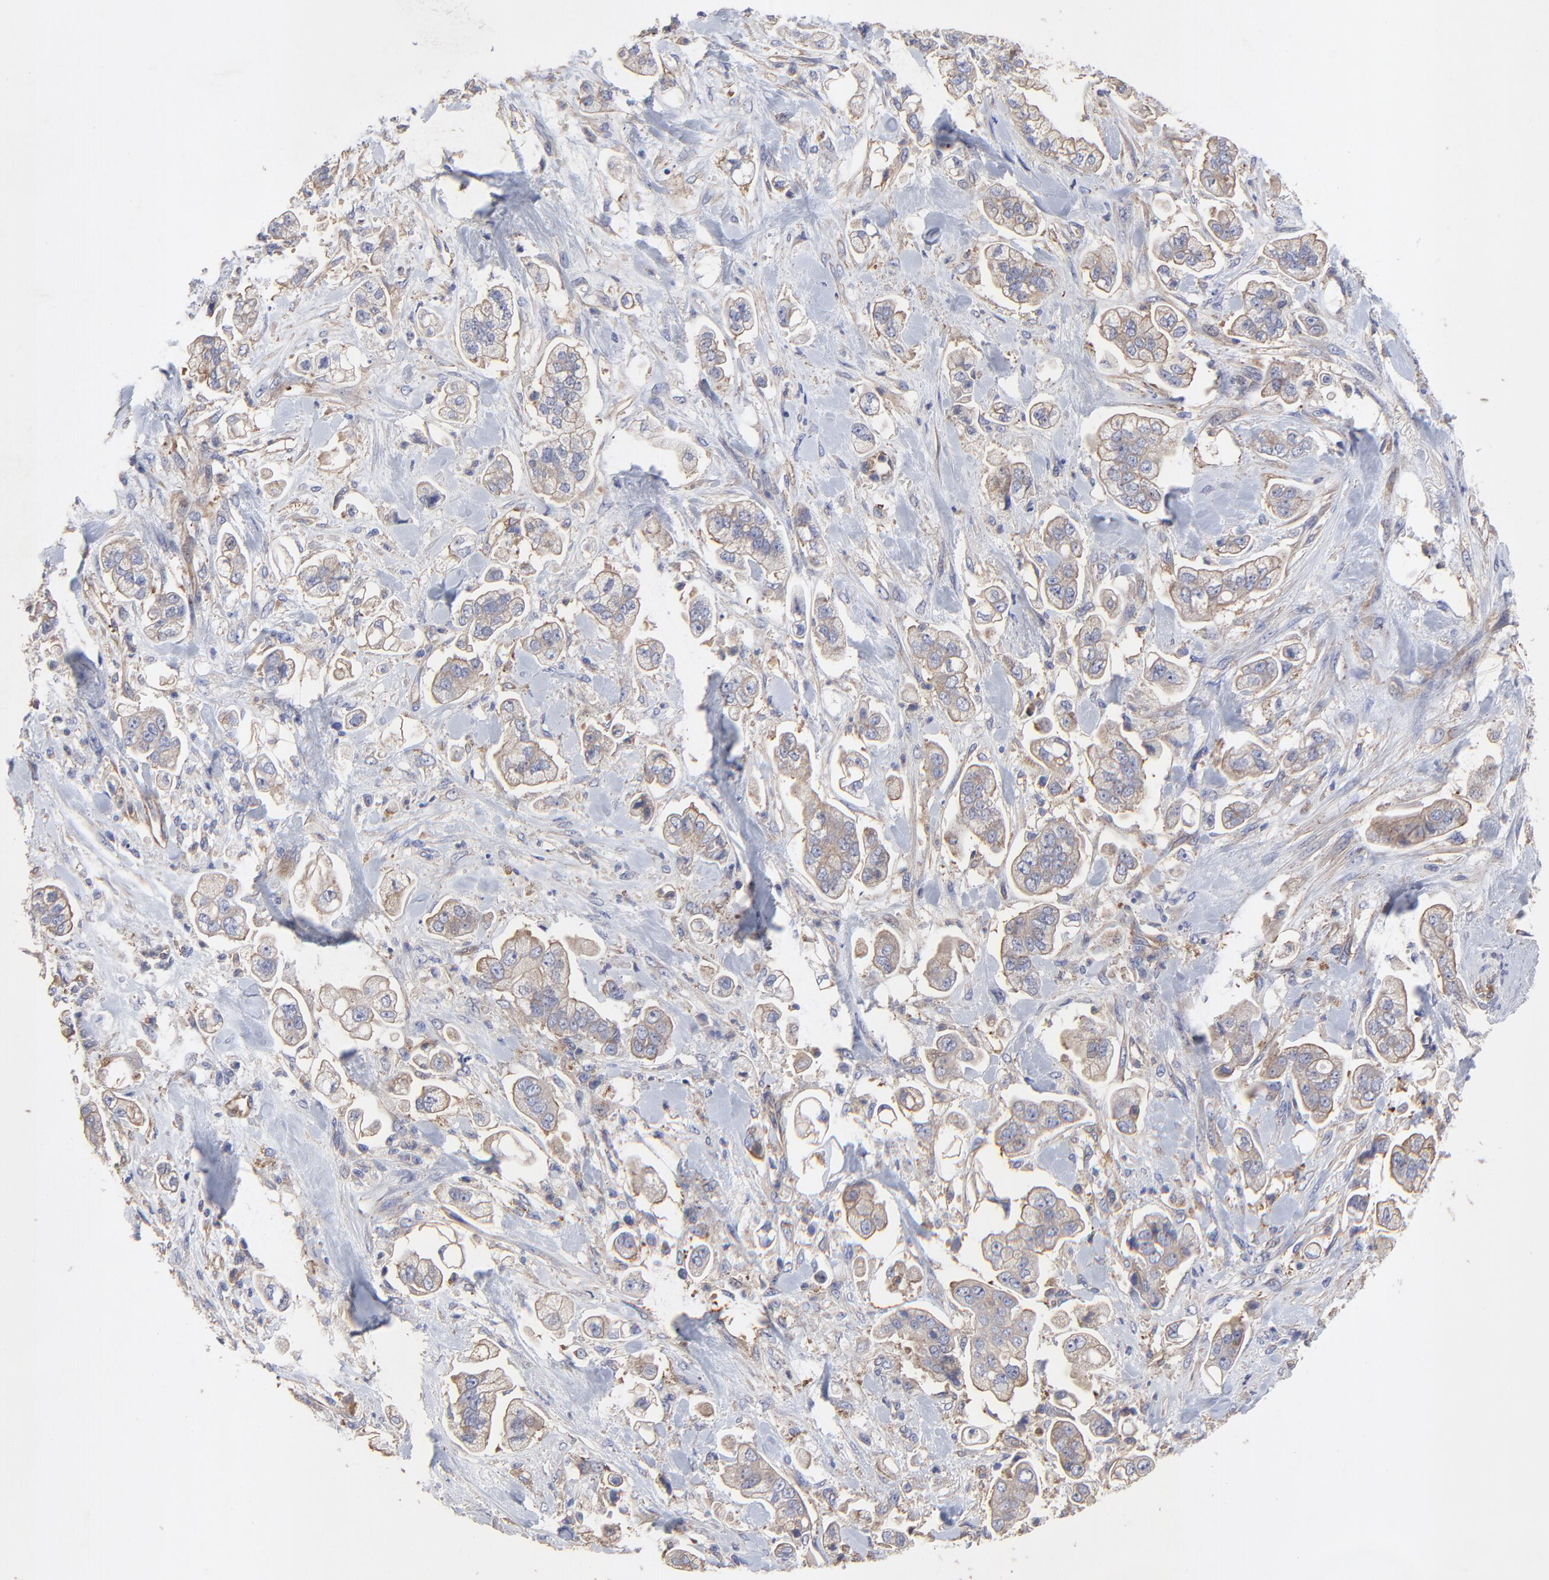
{"staining": {"intensity": "moderate", "quantity": "25%-75%", "location": "cytoplasmic/membranous"}, "tissue": "stomach cancer", "cell_type": "Tumor cells", "image_type": "cancer", "snomed": [{"axis": "morphology", "description": "Adenocarcinoma, NOS"}, {"axis": "topography", "description": "Stomach"}], "caption": "DAB immunohistochemical staining of human stomach cancer (adenocarcinoma) reveals moderate cytoplasmic/membranous protein staining in approximately 25%-75% of tumor cells.", "gene": "SULF2", "patient": {"sex": "male", "age": 62}}